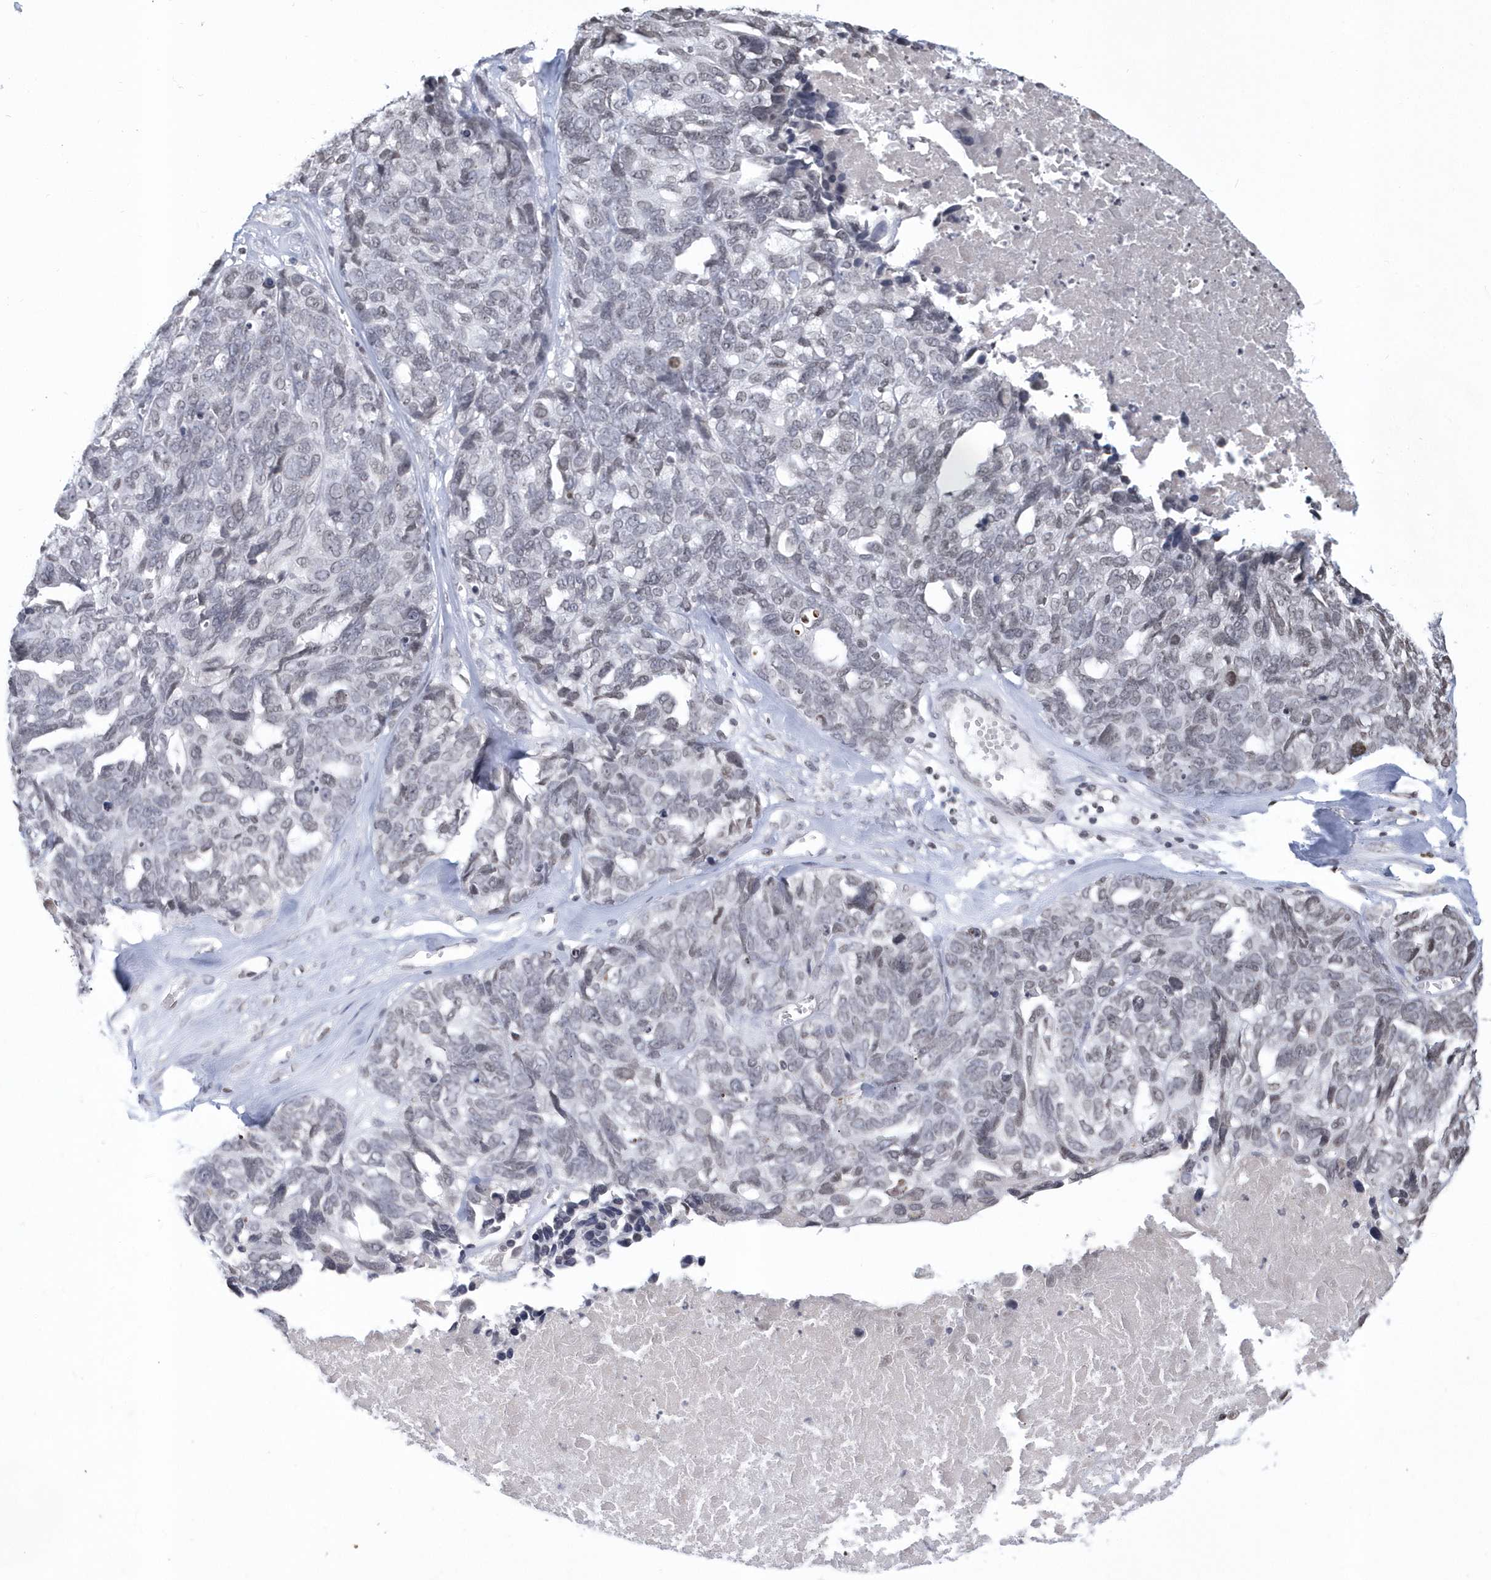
{"staining": {"intensity": "negative", "quantity": "none", "location": "none"}, "tissue": "ovarian cancer", "cell_type": "Tumor cells", "image_type": "cancer", "snomed": [{"axis": "morphology", "description": "Cystadenocarcinoma, serous, NOS"}, {"axis": "topography", "description": "Ovary"}], "caption": "Tumor cells are negative for protein expression in human ovarian cancer (serous cystadenocarcinoma). Nuclei are stained in blue.", "gene": "VWA5B2", "patient": {"sex": "female", "age": 79}}